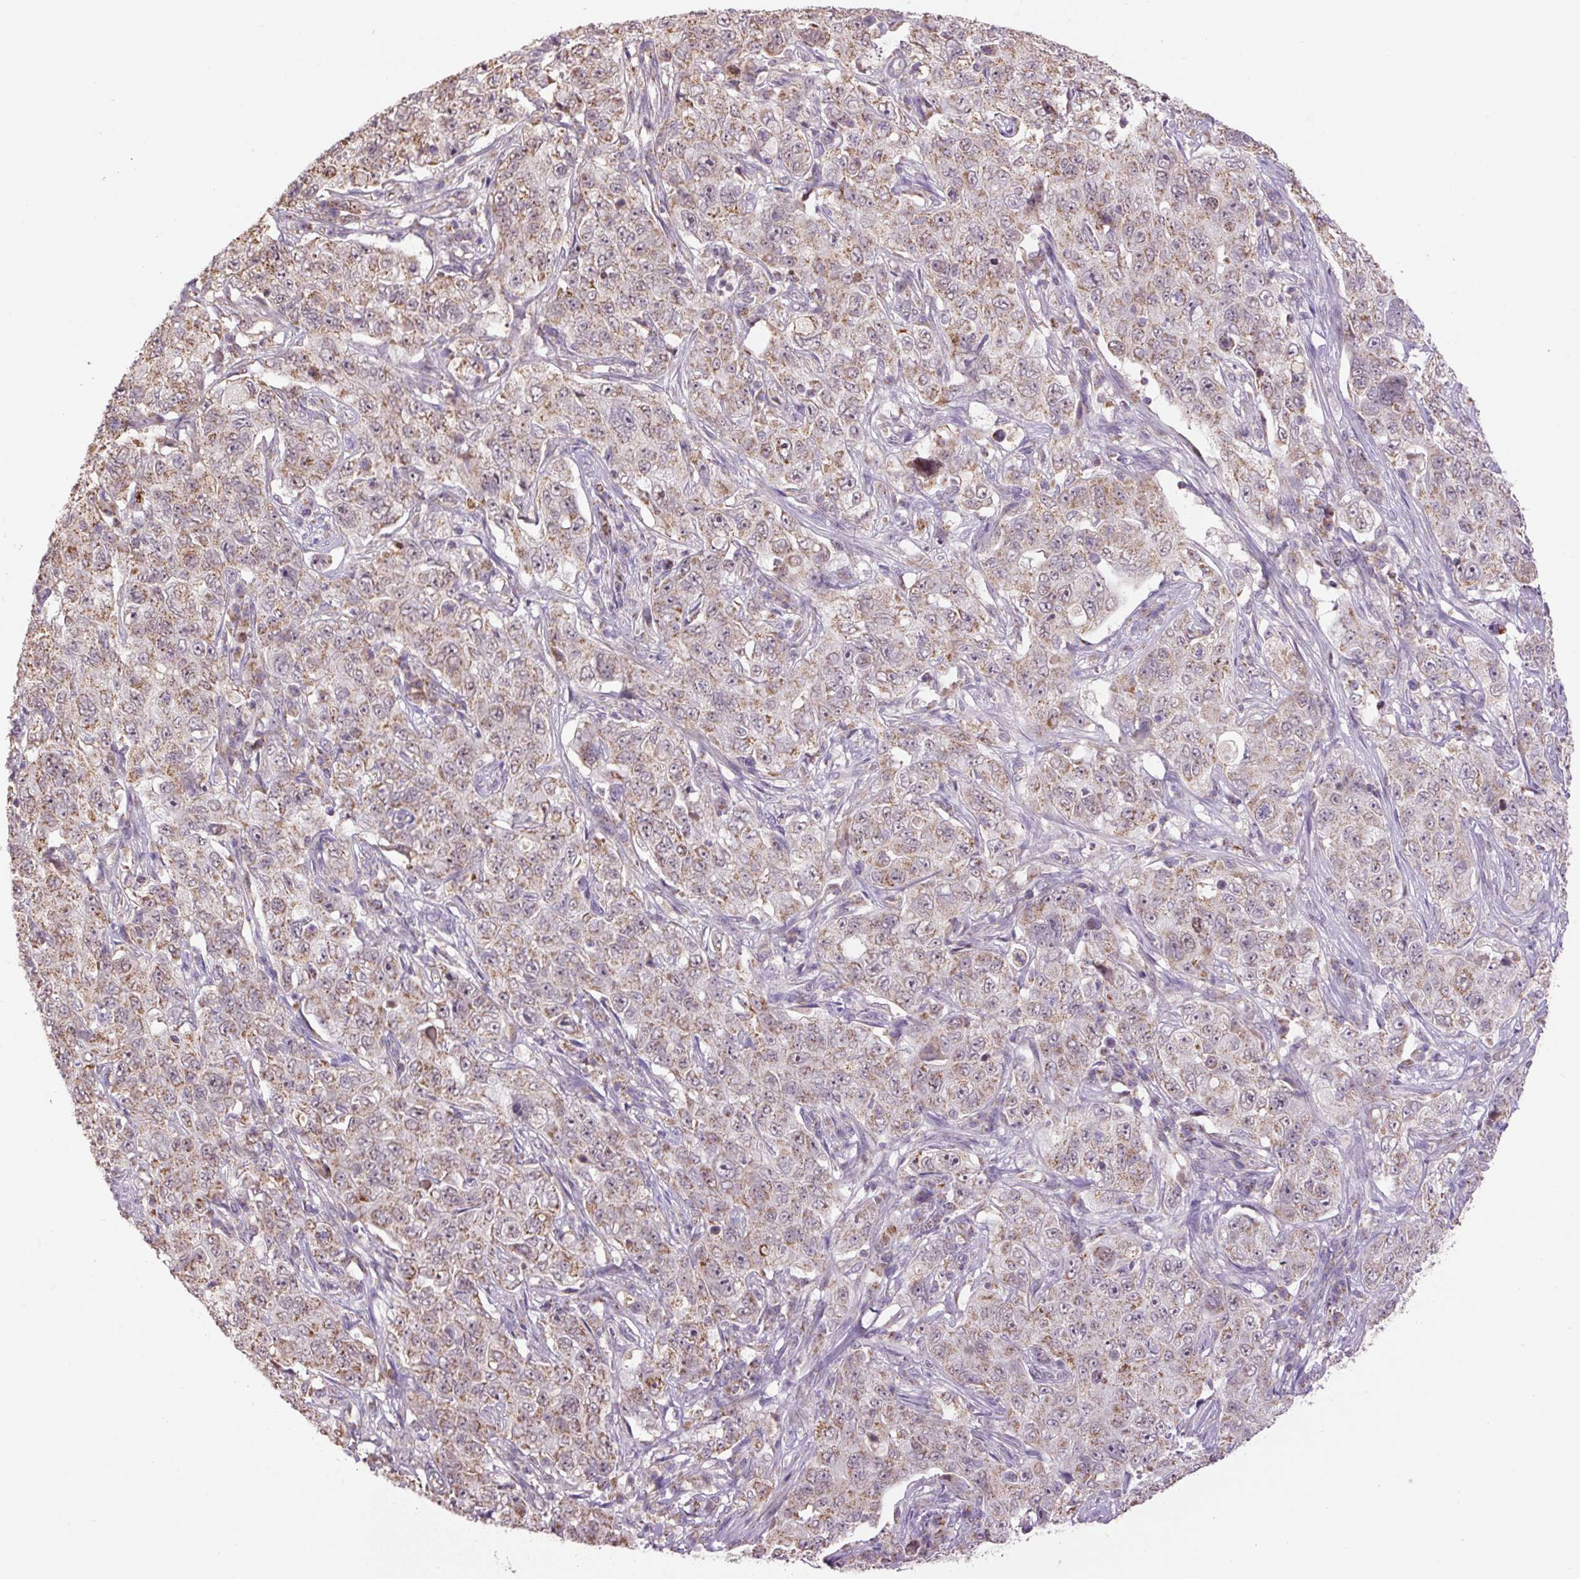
{"staining": {"intensity": "moderate", "quantity": "25%-75%", "location": "cytoplasmic/membranous"}, "tissue": "pancreatic cancer", "cell_type": "Tumor cells", "image_type": "cancer", "snomed": [{"axis": "morphology", "description": "Adenocarcinoma, NOS"}, {"axis": "topography", "description": "Pancreas"}], "caption": "Approximately 25%-75% of tumor cells in human pancreatic cancer show moderate cytoplasmic/membranous protein staining as visualized by brown immunohistochemical staining.", "gene": "SGF29", "patient": {"sex": "male", "age": 68}}